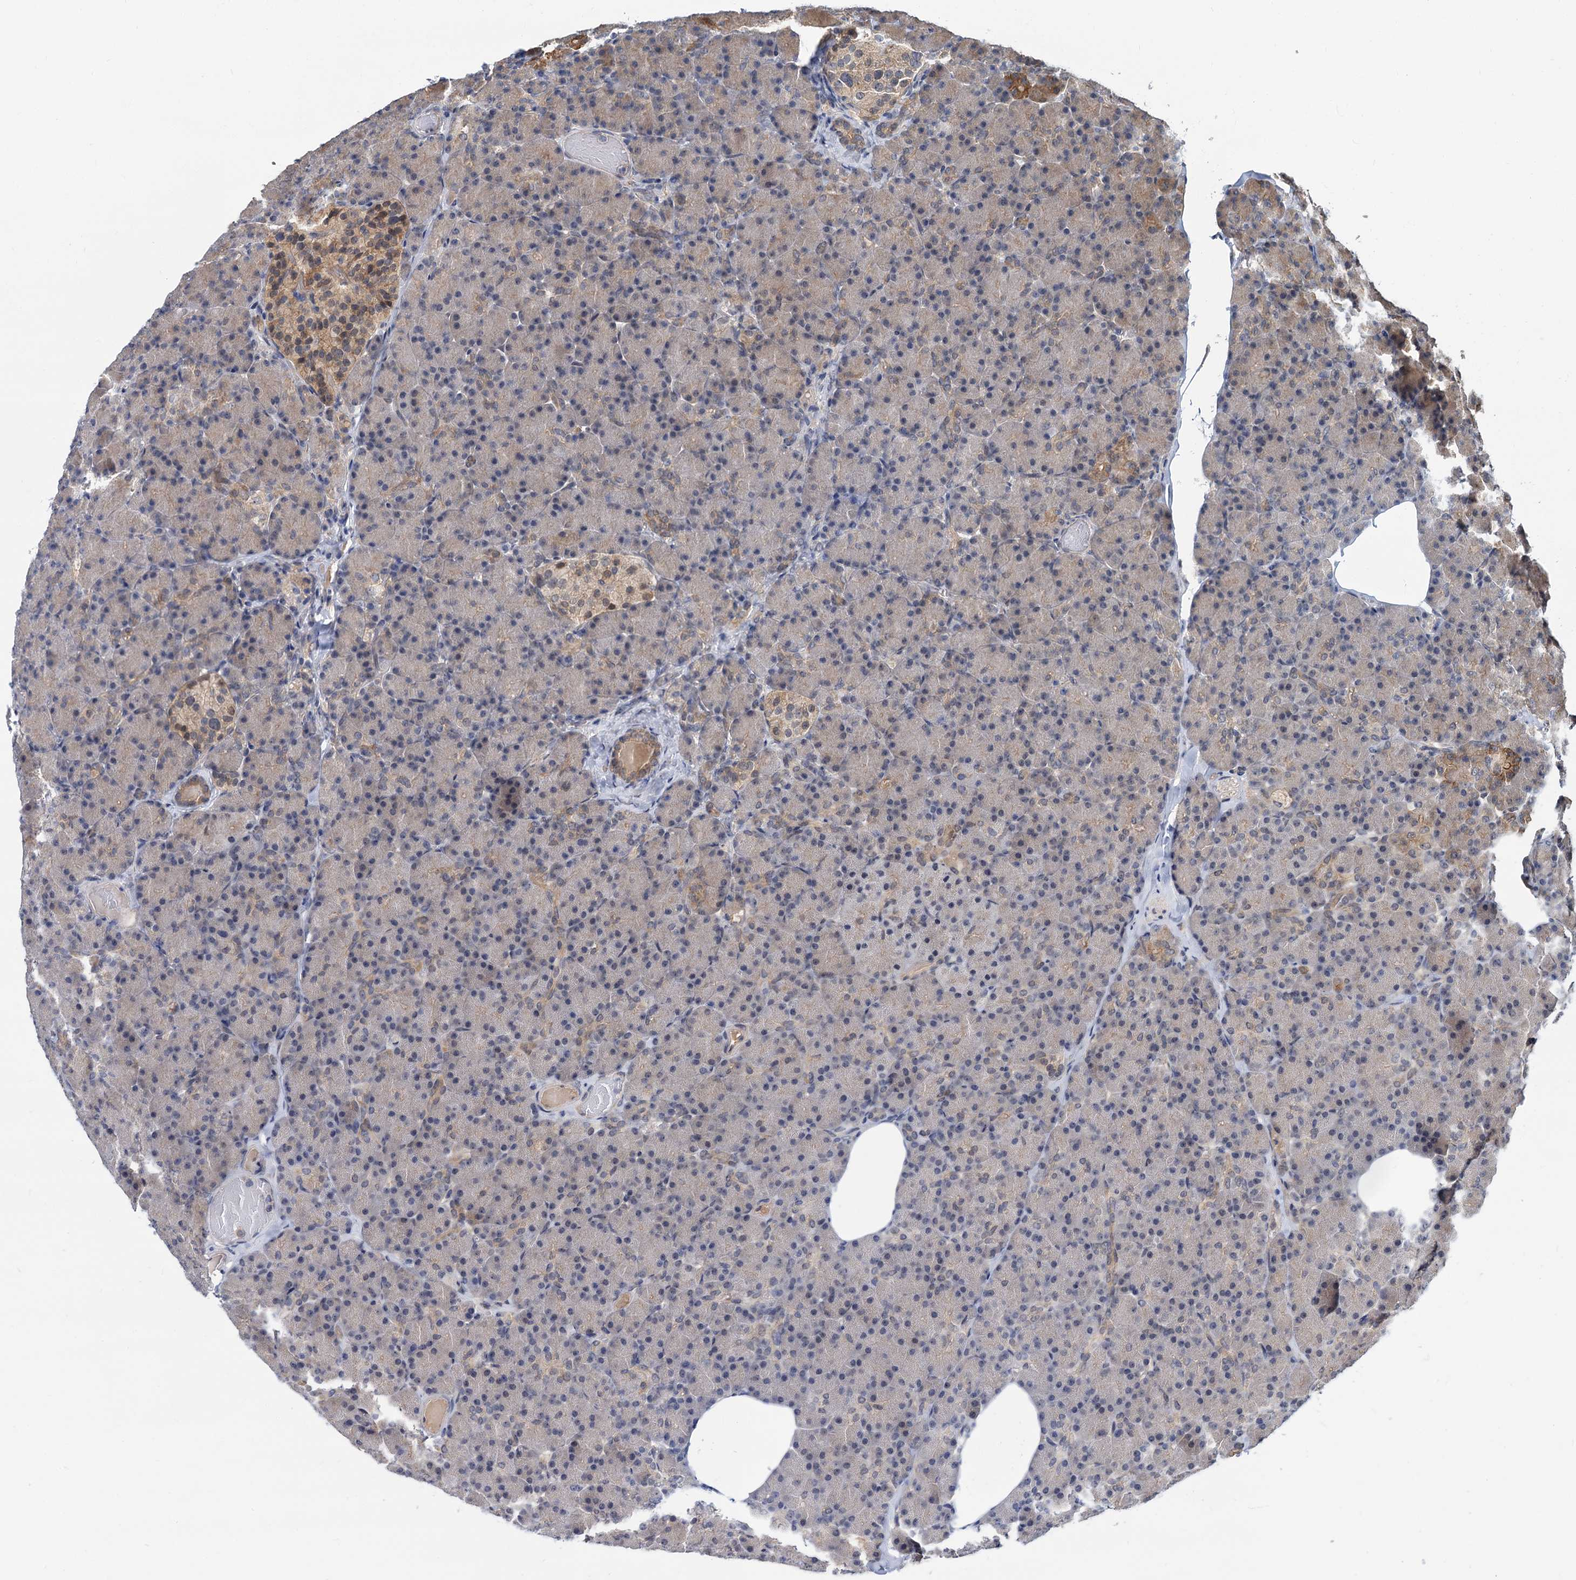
{"staining": {"intensity": "moderate", "quantity": "<25%", "location": "cytoplasmic/membranous"}, "tissue": "pancreas", "cell_type": "Exocrine glandular cells", "image_type": "normal", "snomed": [{"axis": "morphology", "description": "Normal tissue, NOS"}, {"axis": "topography", "description": "Pancreas"}], "caption": "Immunohistochemistry photomicrograph of normal pancreas: human pancreas stained using IHC reveals low levels of moderate protein expression localized specifically in the cytoplasmic/membranous of exocrine glandular cells, appearing as a cytoplasmic/membranous brown color.", "gene": "SNX15", "patient": {"sex": "female", "age": 43}}